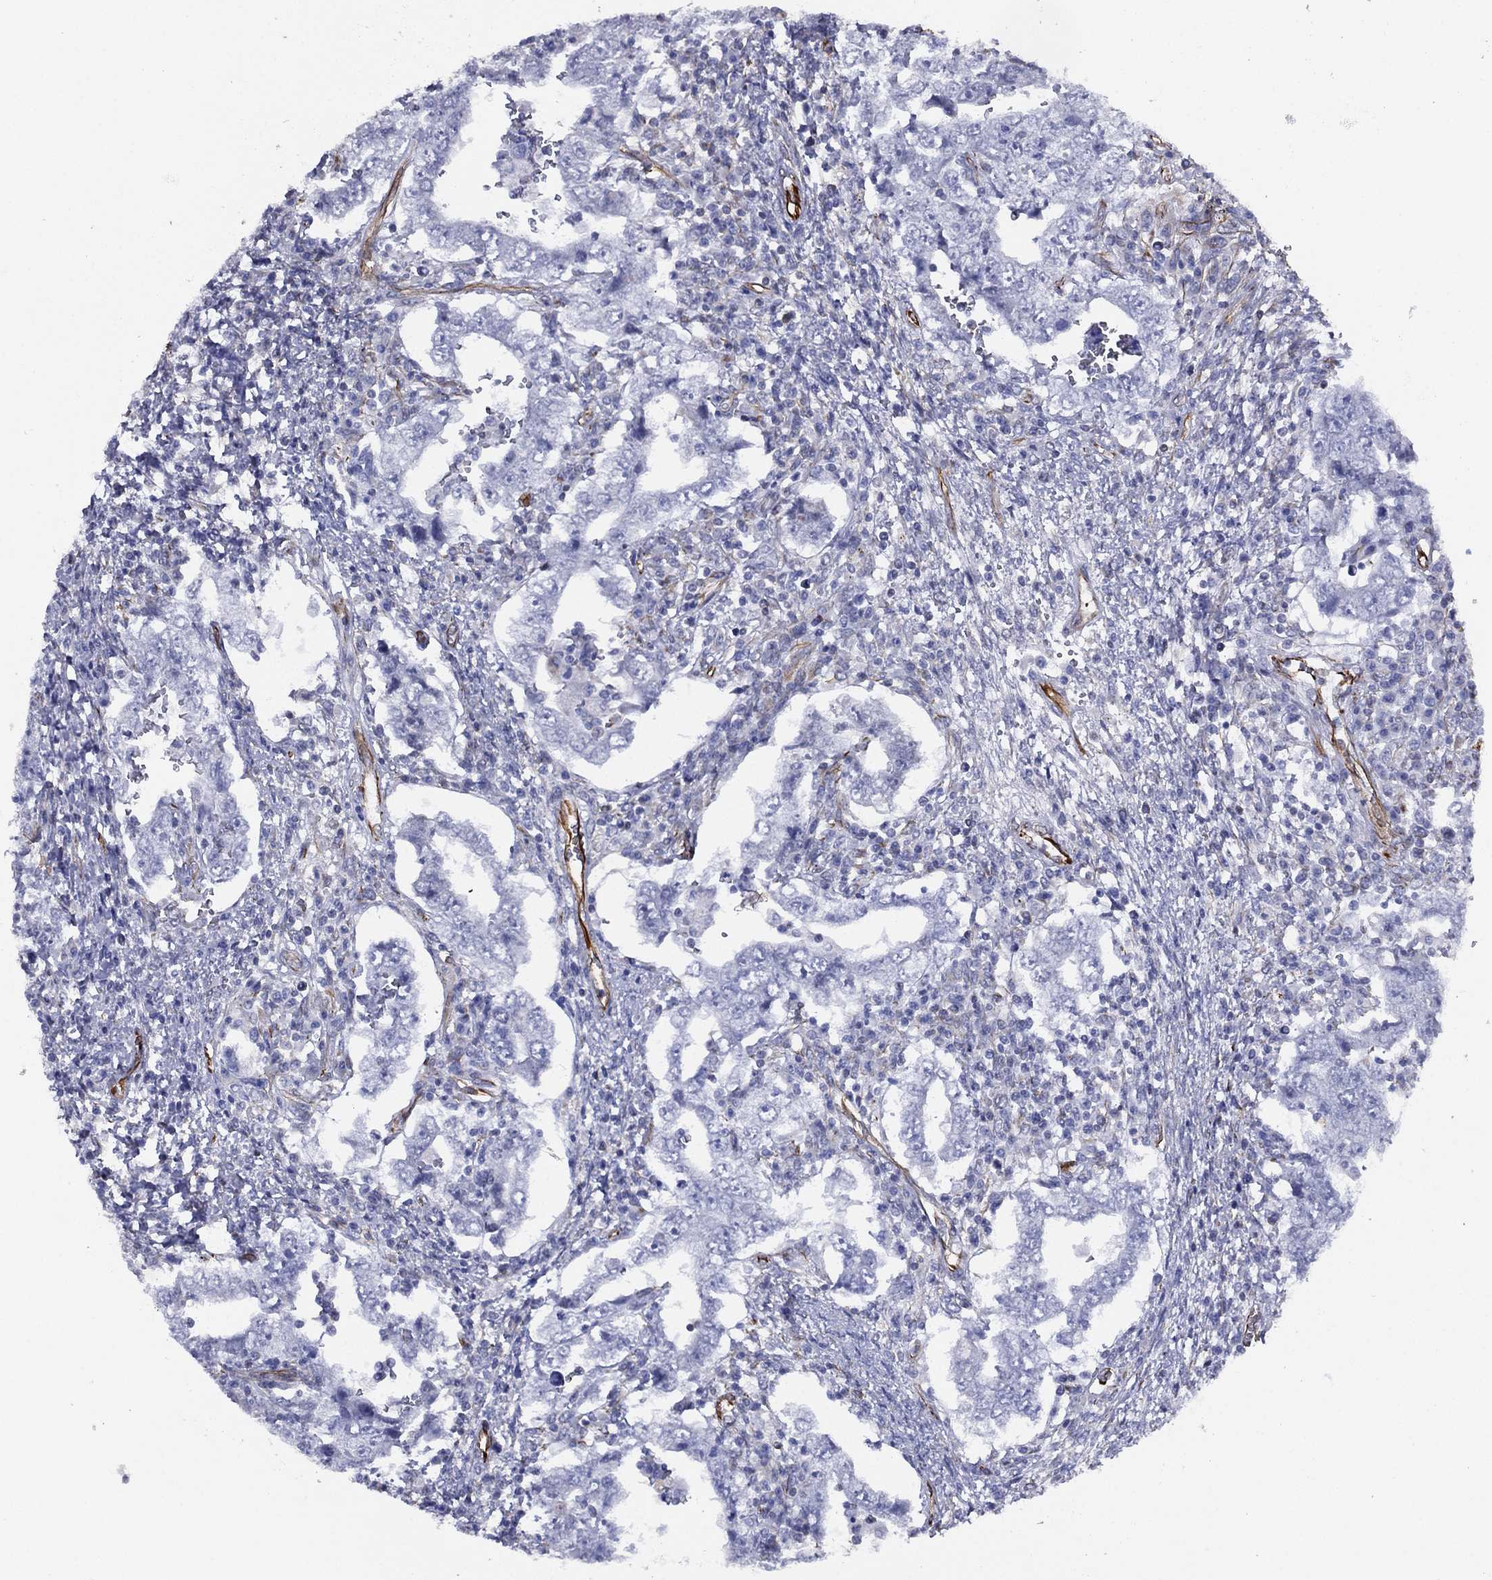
{"staining": {"intensity": "negative", "quantity": "none", "location": "none"}, "tissue": "testis cancer", "cell_type": "Tumor cells", "image_type": "cancer", "snomed": [{"axis": "morphology", "description": "Carcinoma, Embryonal, NOS"}, {"axis": "topography", "description": "Testis"}], "caption": "Tumor cells show no significant positivity in embryonal carcinoma (testis). (DAB (3,3'-diaminobenzidine) immunohistochemistry with hematoxylin counter stain).", "gene": "MAS1", "patient": {"sex": "male", "age": 26}}